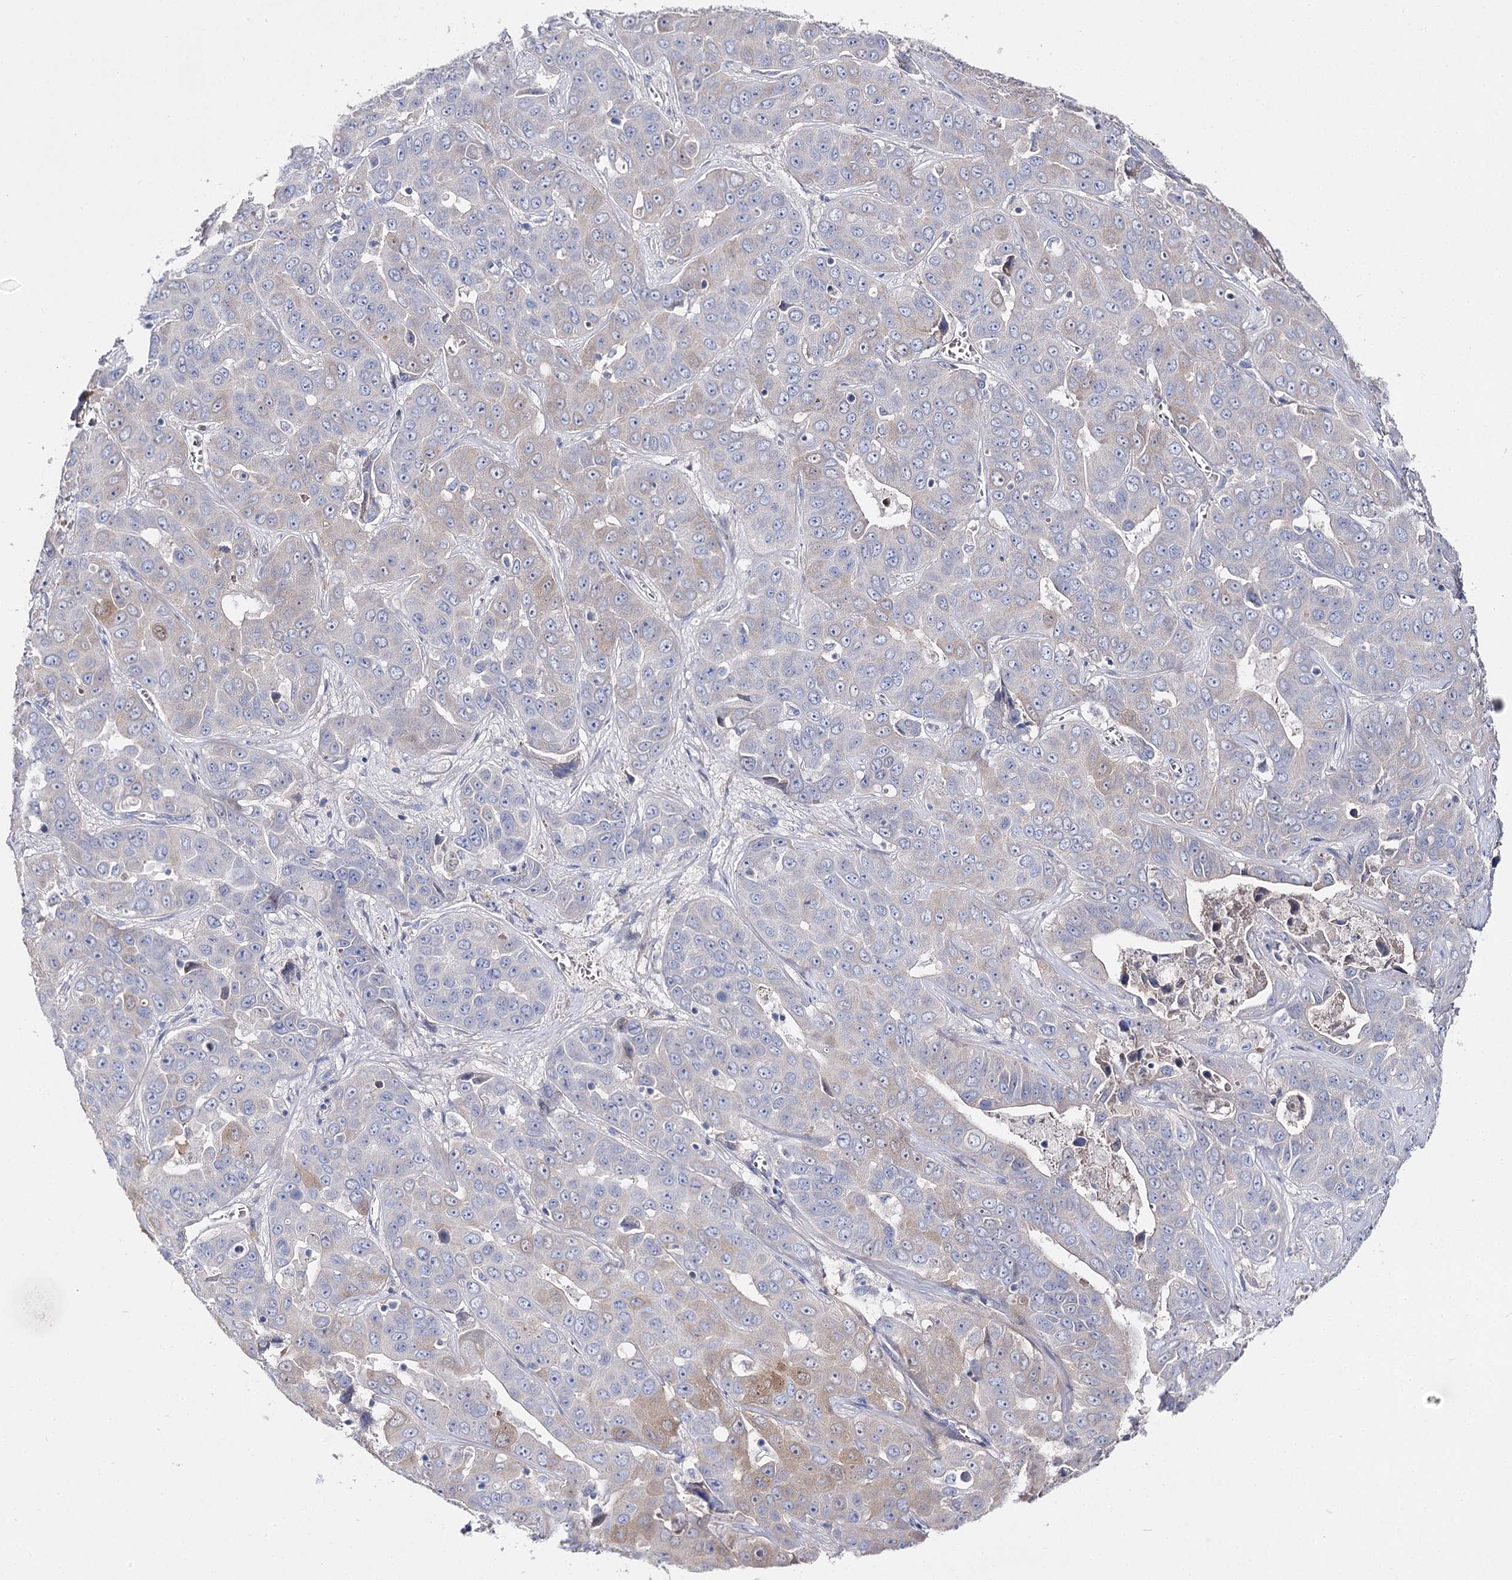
{"staining": {"intensity": "moderate", "quantity": "<25%", "location": "cytoplasmic/membranous"}, "tissue": "liver cancer", "cell_type": "Tumor cells", "image_type": "cancer", "snomed": [{"axis": "morphology", "description": "Cholangiocarcinoma"}, {"axis": "topography", "description": "Liver"}], "caption": "Protein expression analysis of liver cholangiocarcinoma displays moderate cytoplasmic/membranous staining in about <25% of tumor cells.", "gene": "NRAP", "patient": {"sex": "female", "age": 52}}